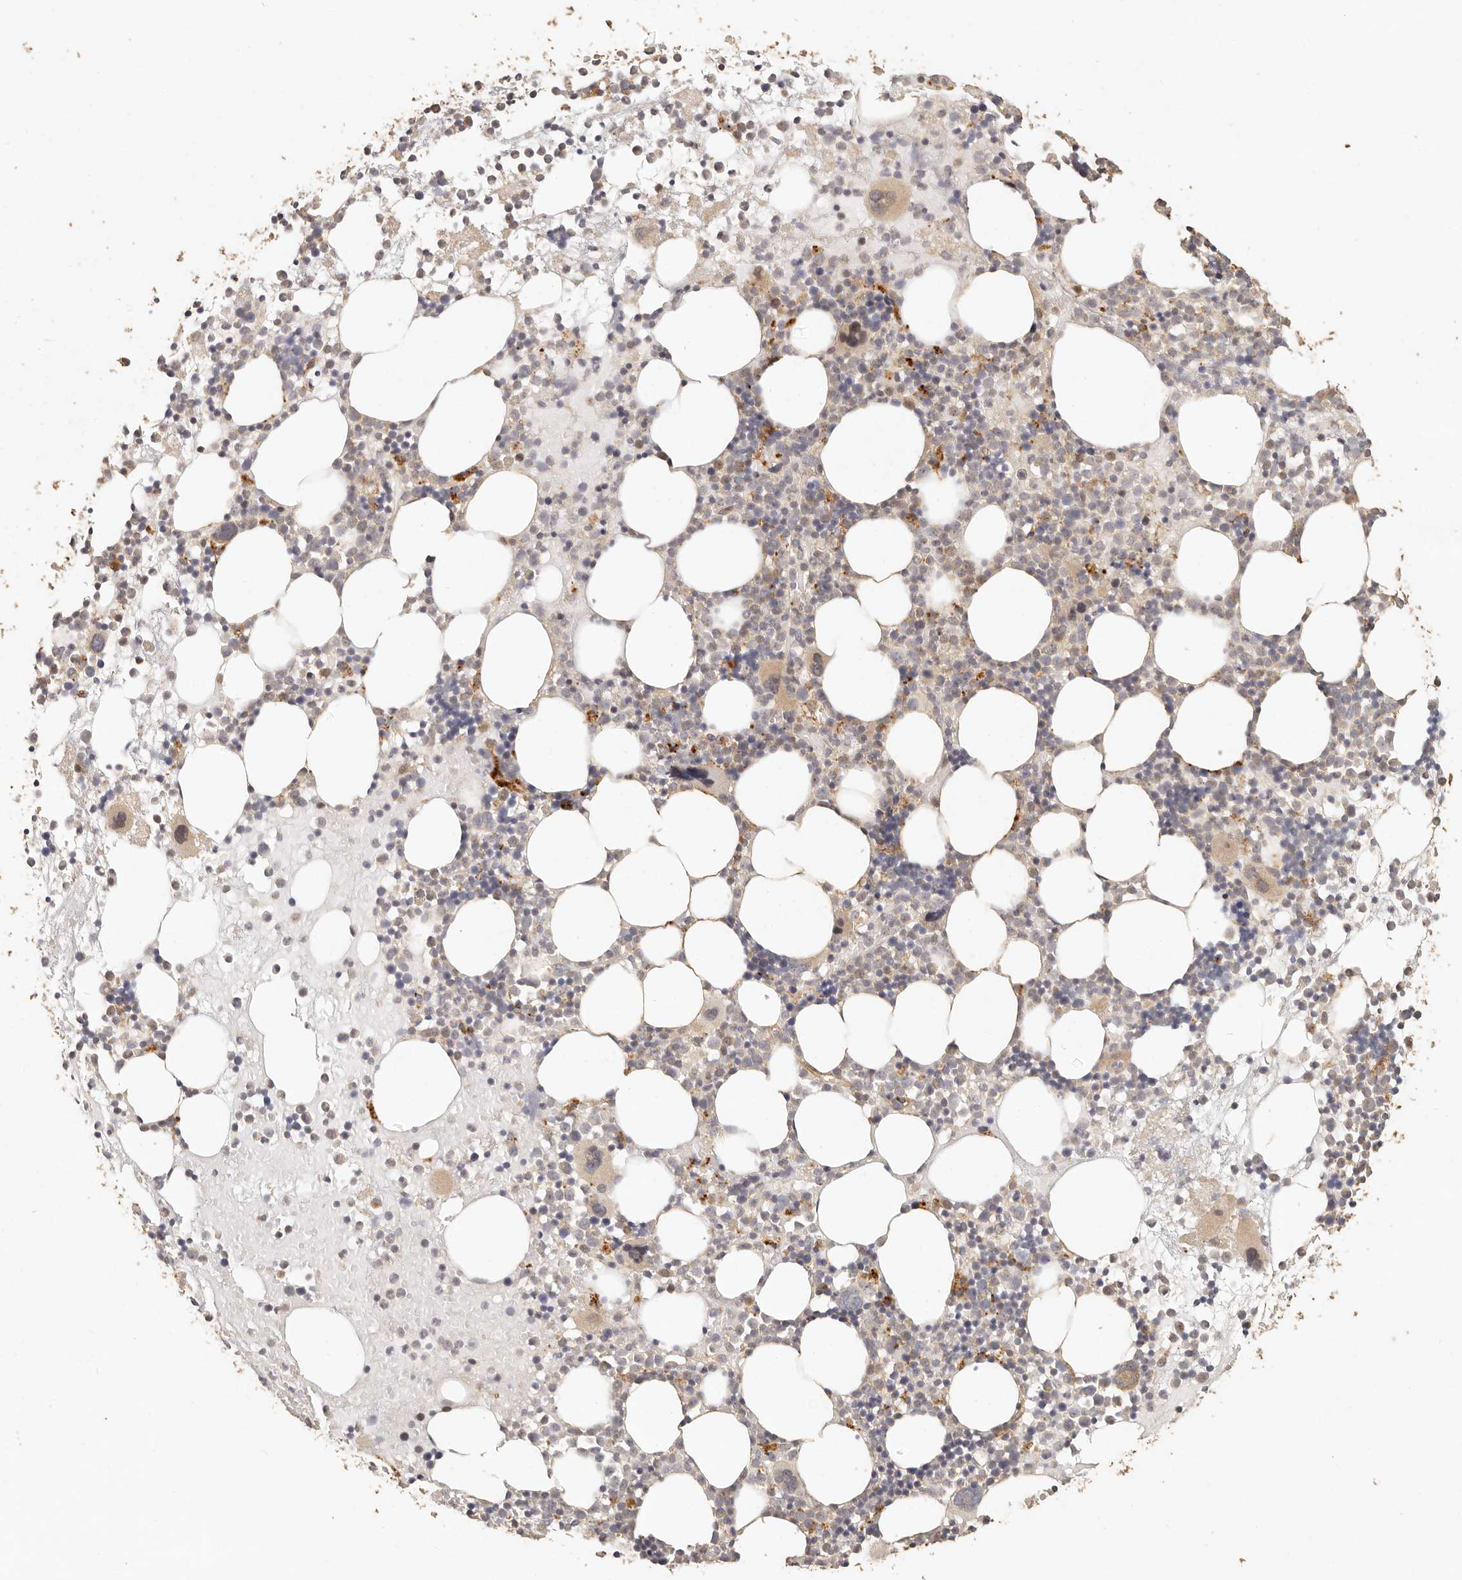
{"staining": {"intensity": "strong", "quantity": "<25%", "location": "cytoplasmic/membranous"}, "tissue": "bone marrow", "cell_type": "Hematopoietic cells", "image_type": "normal", "snomed": [{"axis": "morphology", "description": "Normal tissue, NOS"}, {"axis": "topography", "description": "Bone marrow"}], "caption": "Immunohistochemistry of benign human bone marrow displays medium levels of strong cytoplasmic/membranous staining in approximately <25% of hematopoietic cells. (brown staining indicates protein expression, while blue staining denotes nuclei).", "gene": "PTPN22", "patient": {"sex": "female", "age": 57}}